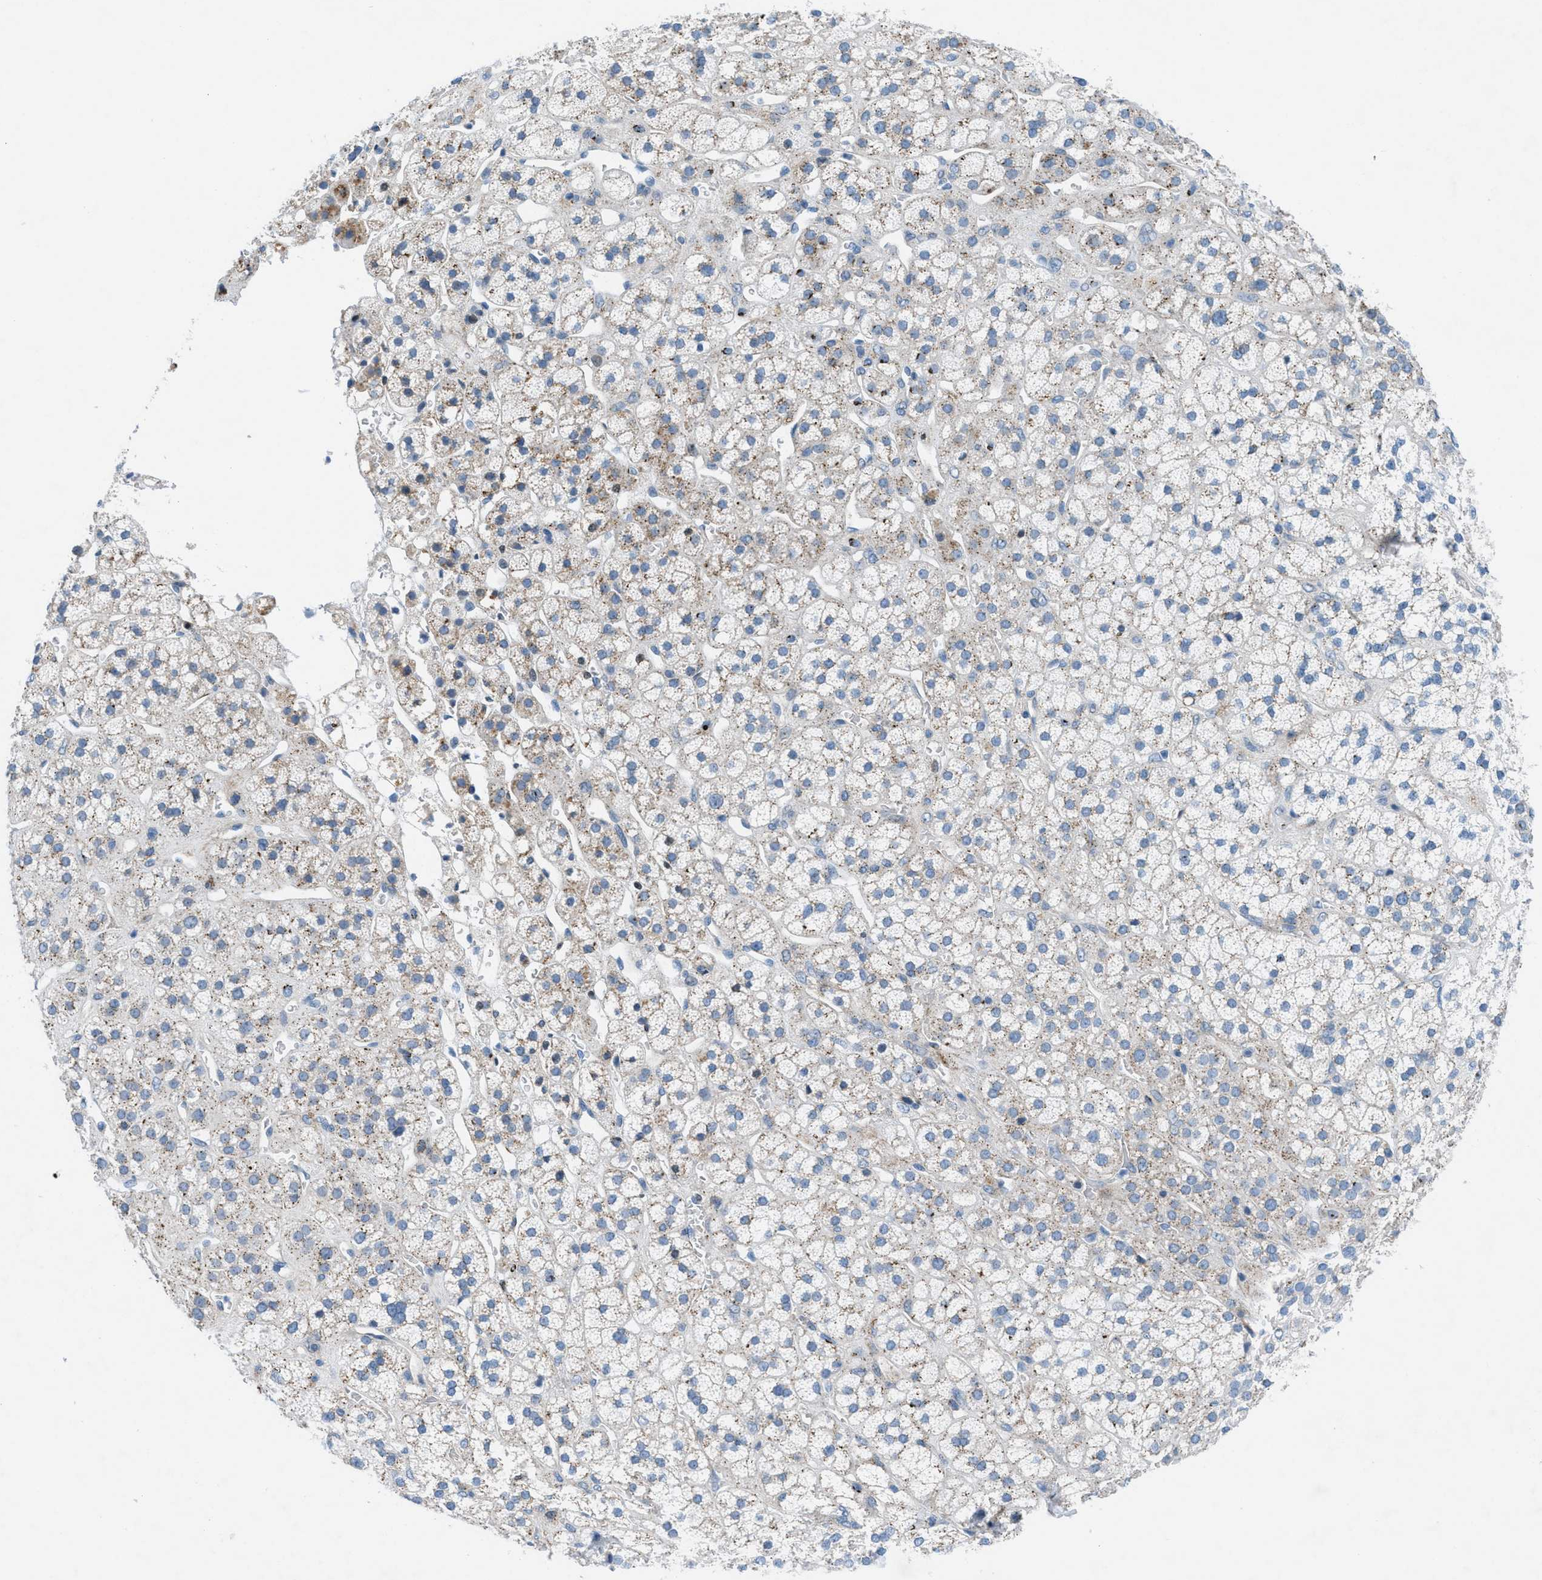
{"staining": {"intensity": "weak", "quantity": "<25%", "location": "cytoplasmic/membranous"}, "tissue": "adrenal gland", "cell_type": "Glandular cells", "image_type": "normal", "snomed": [{"axis": "morphology", "description": "Normal tissue, NOS"}, {"axis": "topography", "description": "Adrenal gland"}], "caption": "Human adrenal gland stained for a protein using immunohistochemistry (IHC) demonstrates no staining in glandular cells.", "gene": "MFSD13A", "patient": {"sex": "male", "age": 56}}